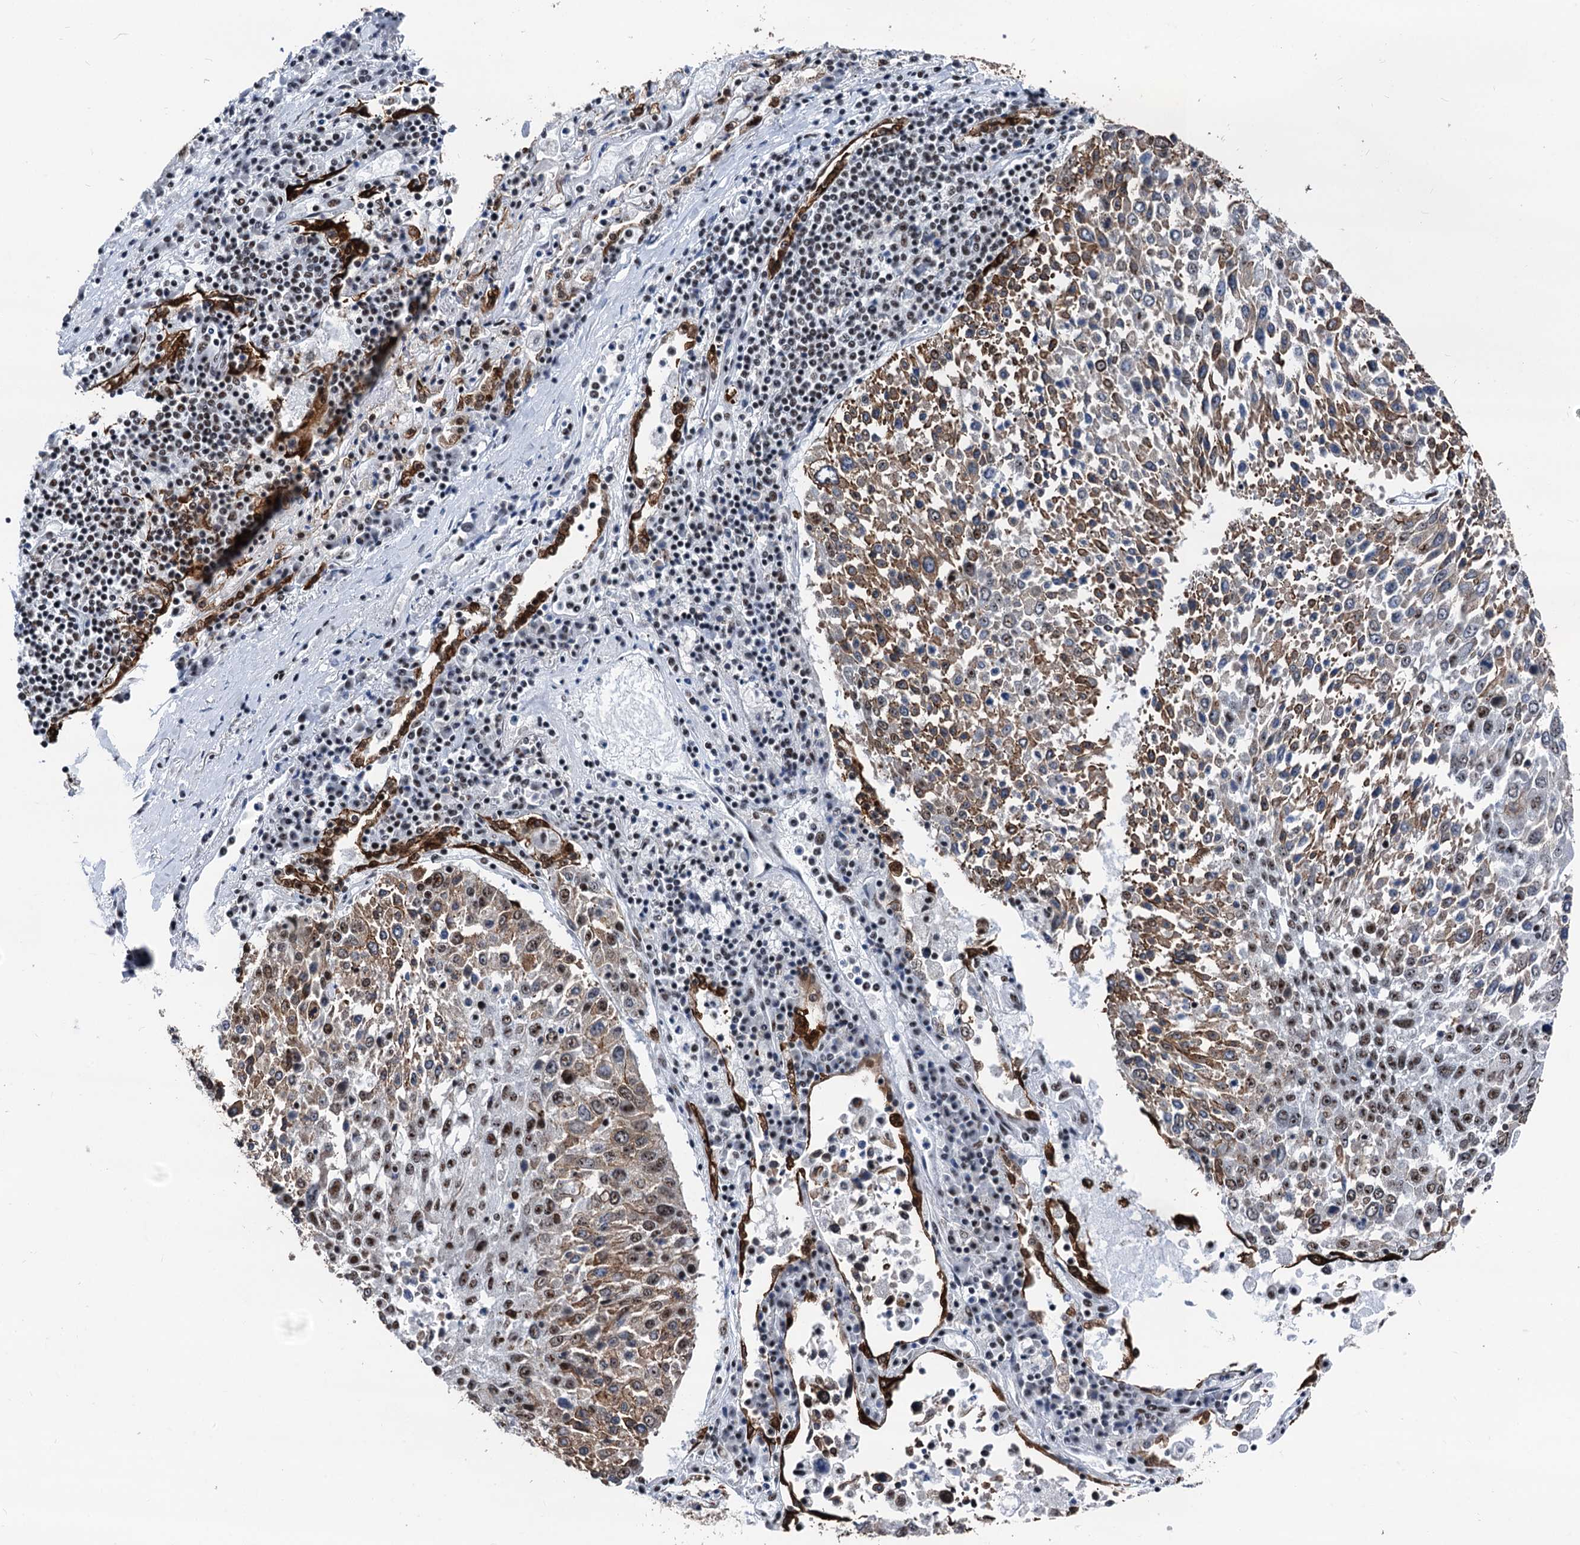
{"staining": {"intensity": "moderate", "quantity": "25%-75%", "location": "cytoplasmic/membranous,nuclear"}, "tissue": "lung cancer", "cell_type": "Tumor cells", "image_type": "cancer", "snomed": [{"axis": "morphology", "description": "Squamous cell carcinoma, NOS"}, {"axis": "topography", "description": "Lung"}], "caption": "A micrograph of human lung squamous cell carcinoma stained for a protein displays moderate cytoplasmic/membranous and nuclear brown staining in tumor cells.", "gene": "DDX23", "patient": {"sex": "male", "age": 65}}